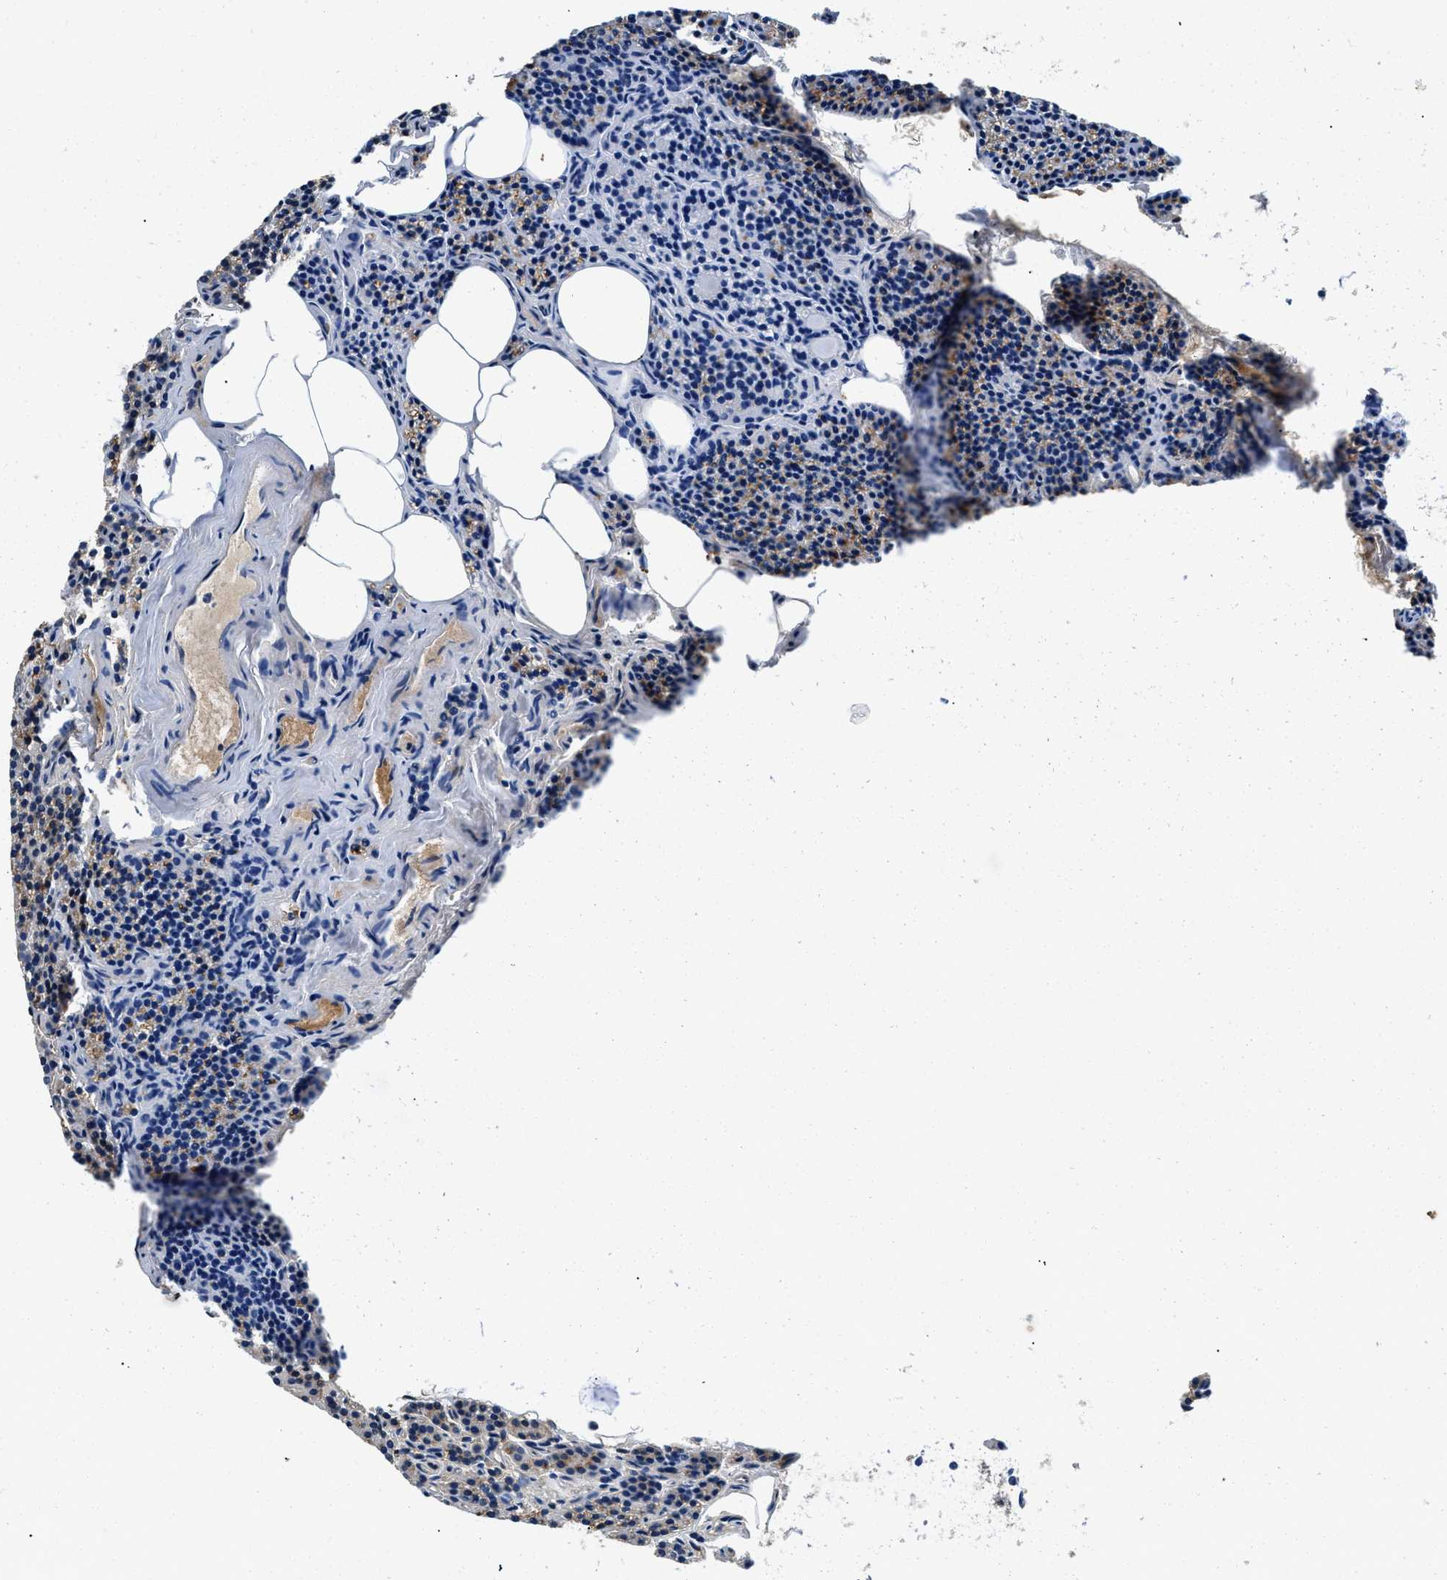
{"staining": {"intensity": "moderate", "quantity": "25%-75%", "location": "cytoplasmic/membranous"}, "tissue": "parathyroid gland", "cell_type": "Glandular cells", "image_type": "normal", "snomed": [{"axis": "morphology", "description": "Normal tissue, NOS"}, {"axis": "morphology", "description": "Adenoma, NOS"}, {"axis": "topography", "description": "Parathyroid gland"}], "caption": "High-magnification brightfield microscopy of benign parathyroid gland stained with DAB (brown) and counterstained with hematoxylin (blue). glandular cells exhibit moderate cytoplasmic/membranous positivity is identified in about25%-75% of cells. (DAB IHC with brightfield microscopy, high magnification).", "gene": "ZFAND3", "patient": {"sex": "female", "age": 74}}